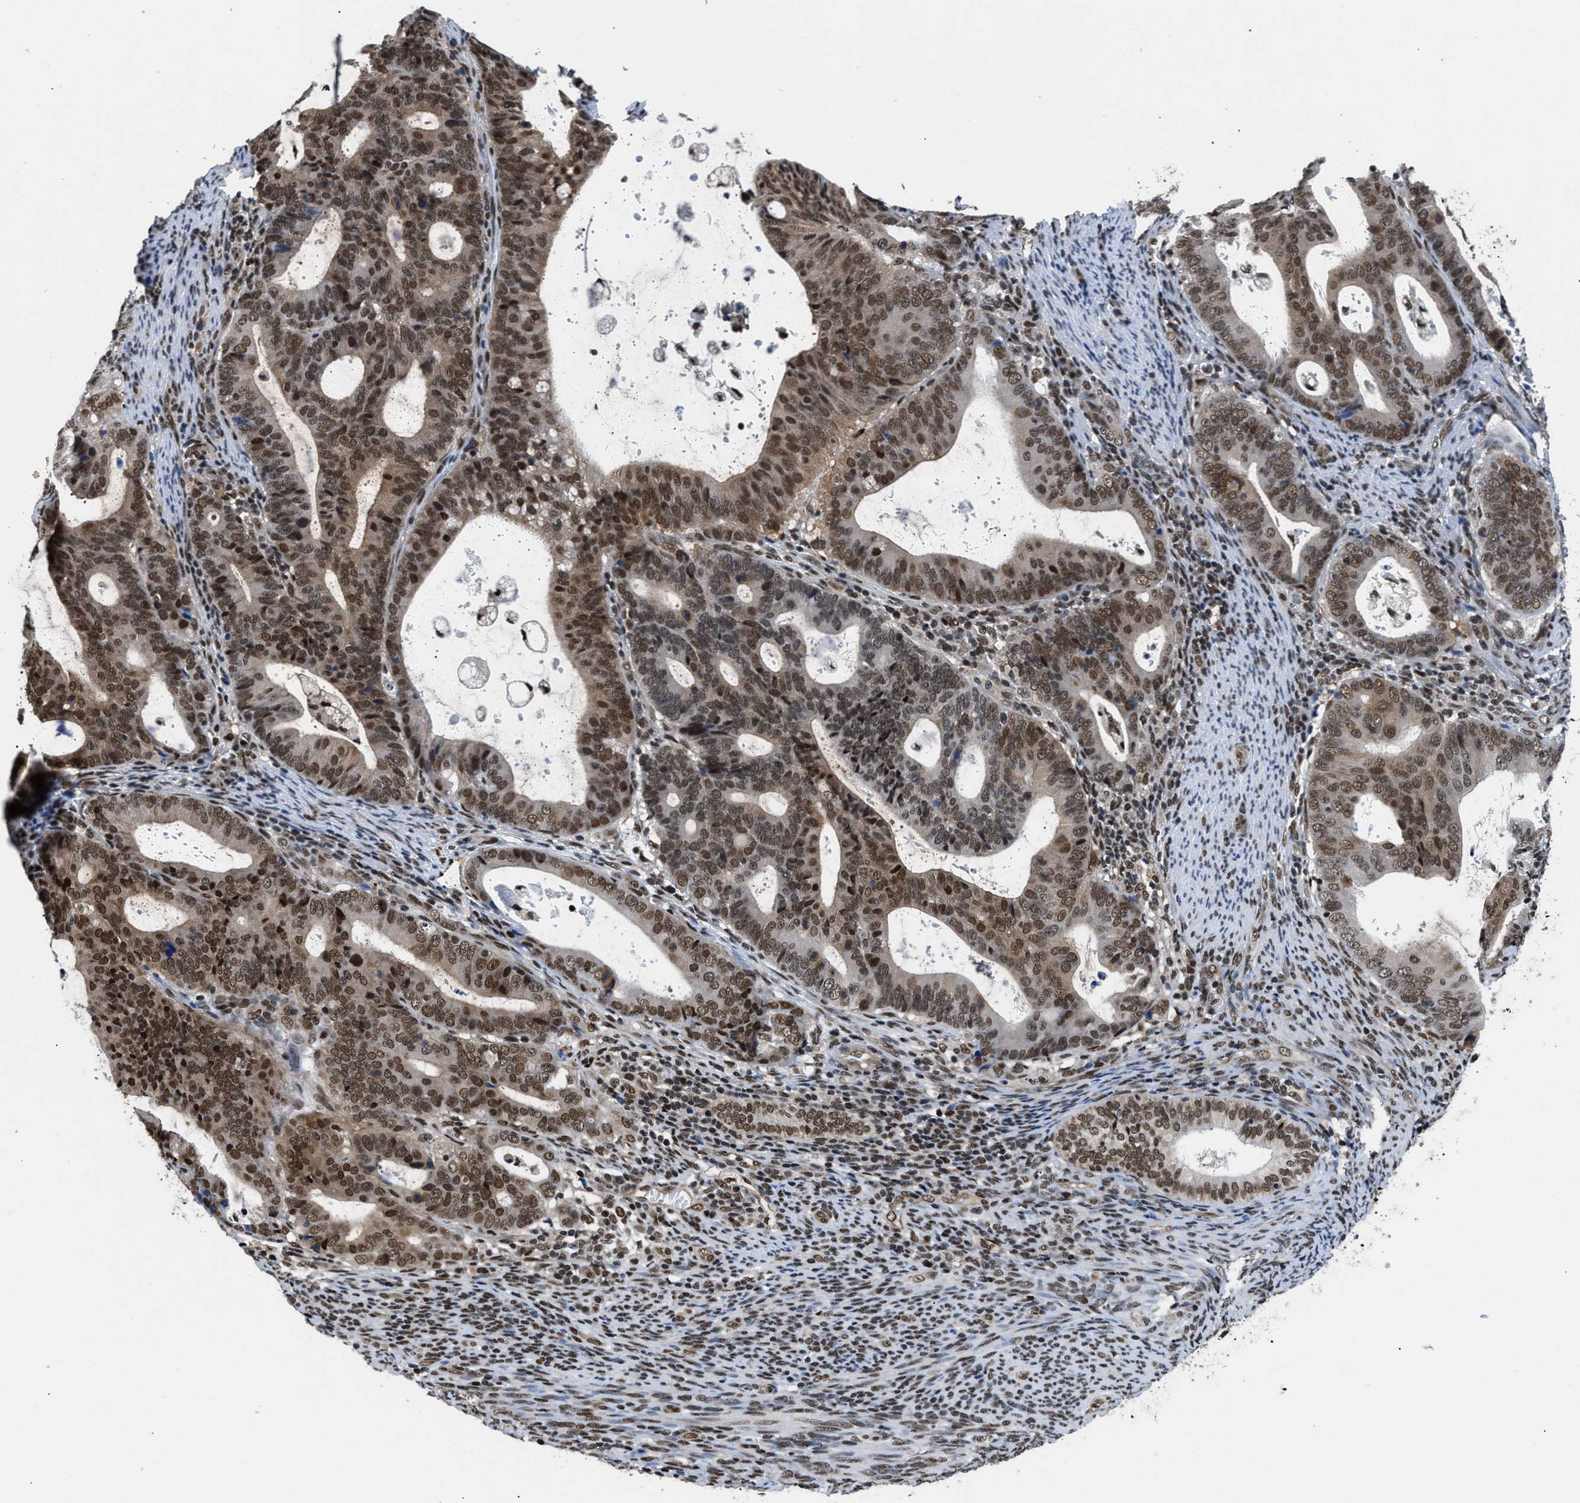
{"staining": {"intensity": "strong", "quantity": ">75%", "location": "nuclear"}, "tissue": "endometrial cancer", "cell_type": "Tumor cells", "image_type": "cancer", "snomed": [{"axis": "morphology", "description": "Adenocarcinoma, NOS"}, {"axis": "topography", "description": "Uterus"}], "caption": "Human endometrial cancer (adenocarcinoma) stained with a brown dye exhibits strong nuclear positive positivity in approximately >75% of tumor cells.", "gene": "SAFB", "patient": {"sex": "female", "age": 83}}